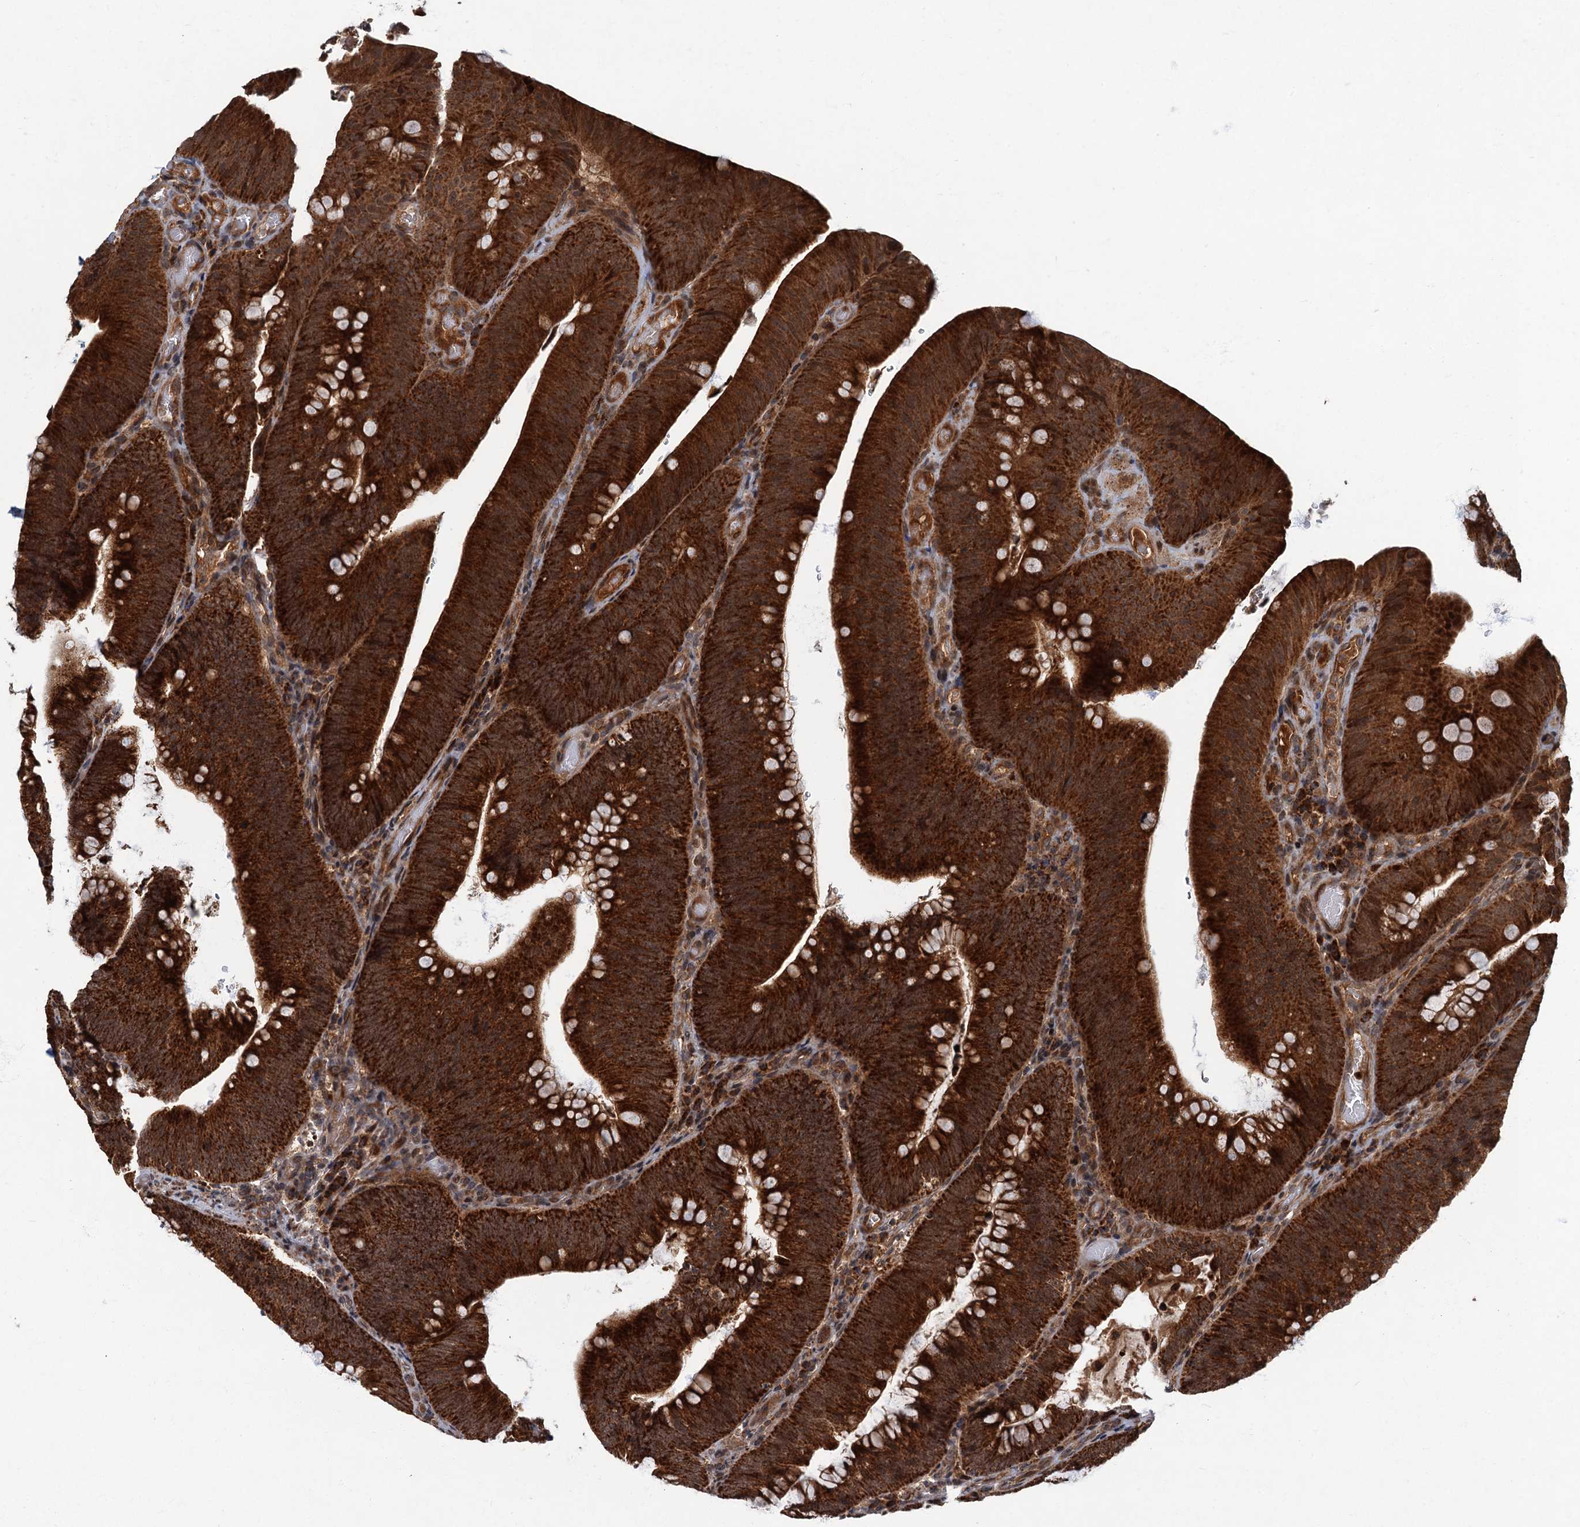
{"staining": {"intensity": "strong", "quantity": ">75%", "location": "cytoplasmic/membranous"}, "tissue": "colorectal cancer", "cell_type": "Tumor cells", "image_type": "cancer", "snomed": [{"axis": "morphology", "description": "Normal tissue, NOS"}, {"axis": "topography", "description": "Colon"}], "caption": "High-magnification brightfield microscopy of colorectal cancer stained with DAB (3,3'-diaminobenzidine) (brown) and counterstained with hematoxylin (blue). tumor cells exhibit strong cytoplasmic/membranous staining is seen in about>75% of cells.", "gene": "SLC11A2", "patient": {"sex": "female", "age": 82}}